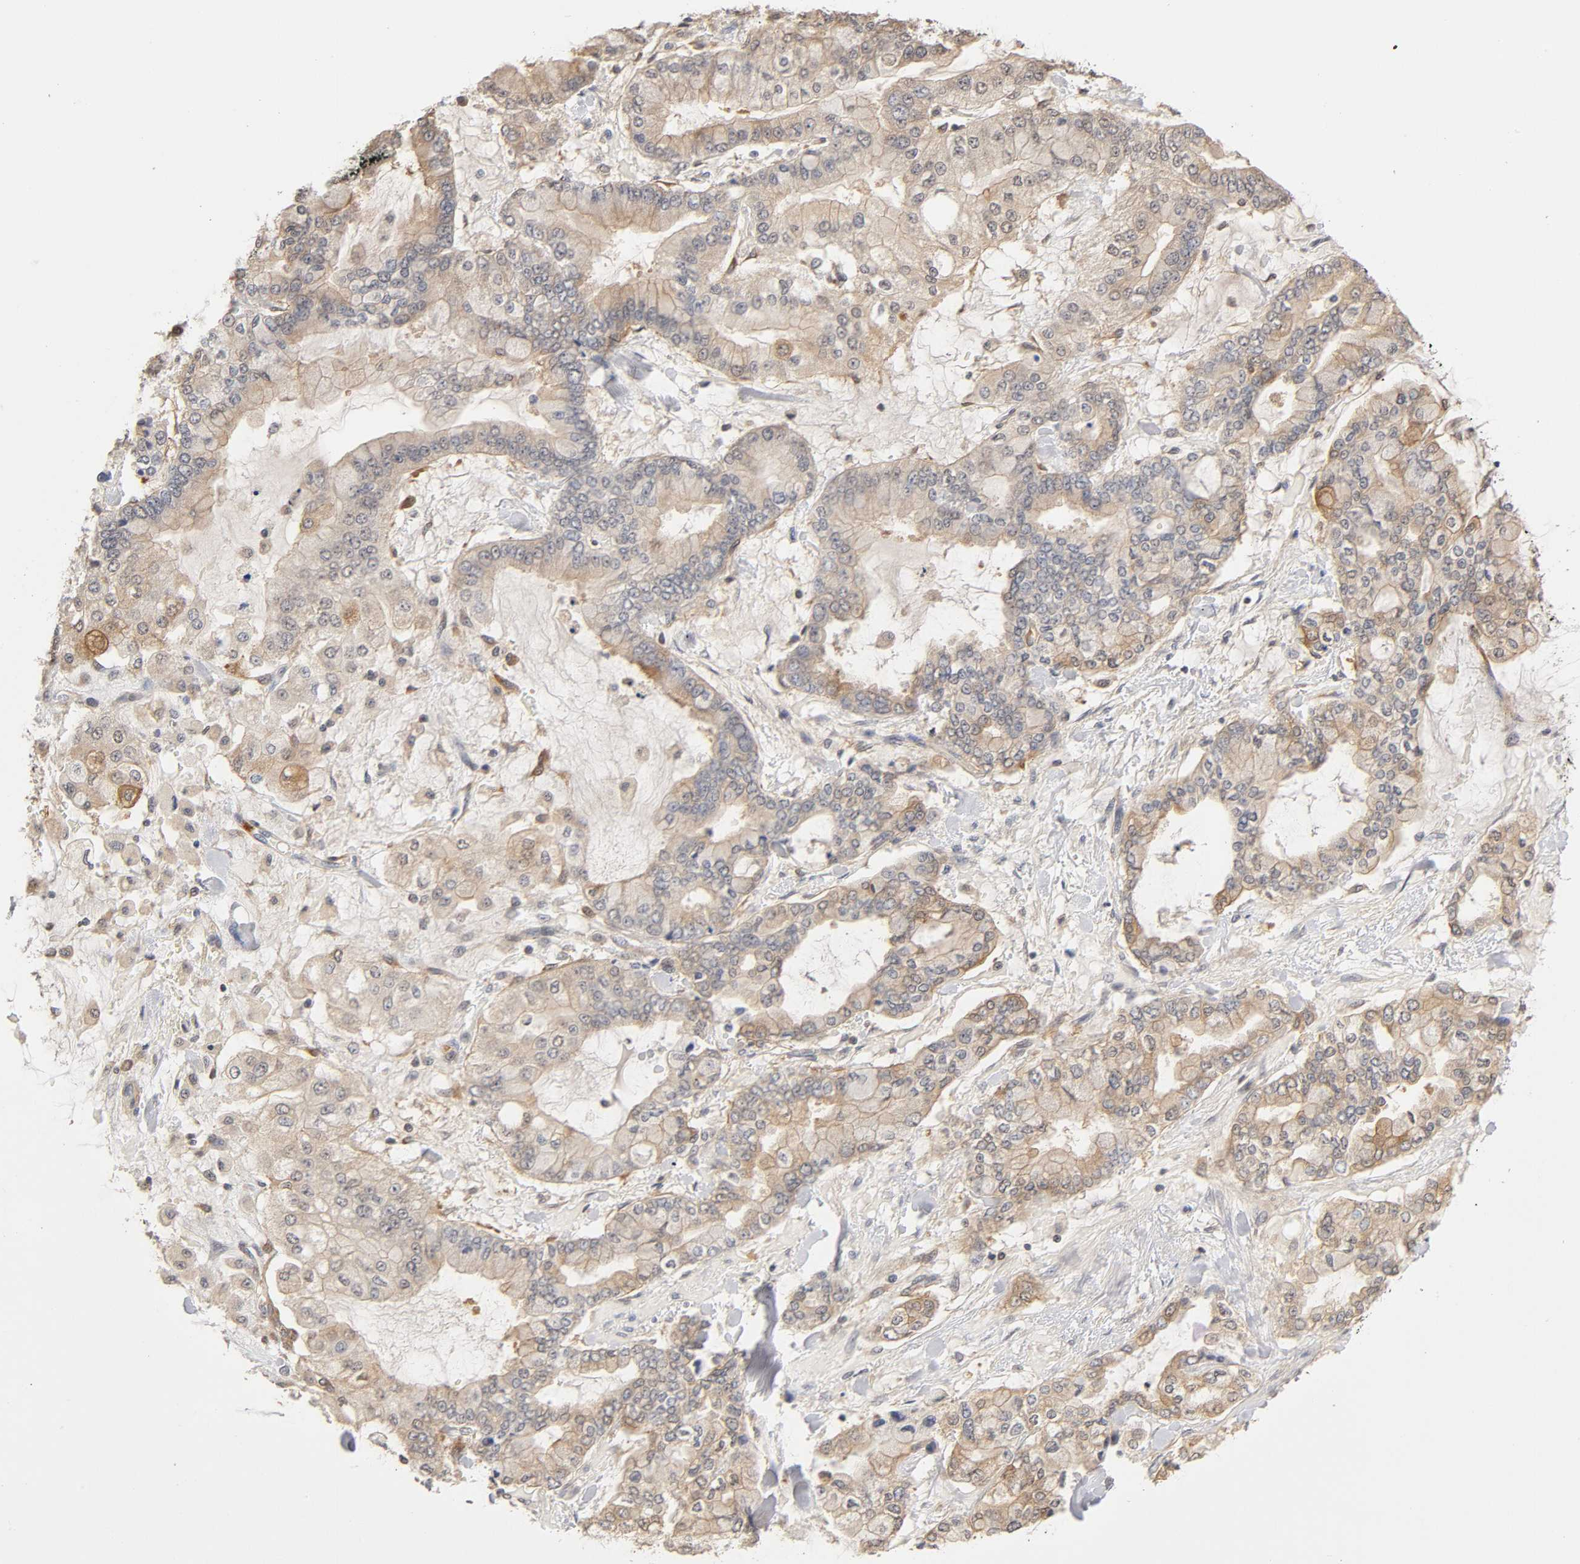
{"staining": {"intensity": "weak", "quantity": ">75%", "location": "cytoplasmic/membranous"}, "tissue": "stomach cancer", "cell_type": "Tumor cells", "image_type": "cancer", "snomed": [{"axis": "morphology", "description": "Normal tissue, NOS"}, {"axis": "morphology", "description": "Adenocarcinoma, NOS"}, {"axis": "topography", "description": "Stomach, upper"}, {"axis": "topography", "description": "Stomach"}], "caption": "Immunohistochemical staining of human adenocarcinoma (stomach) shows low levels of weak cytoplasmic/membranous protein expression in approximately >75% of tumor cells.", "gene": "PDE5A", "patient": {"sex": "male", "age": 76}}